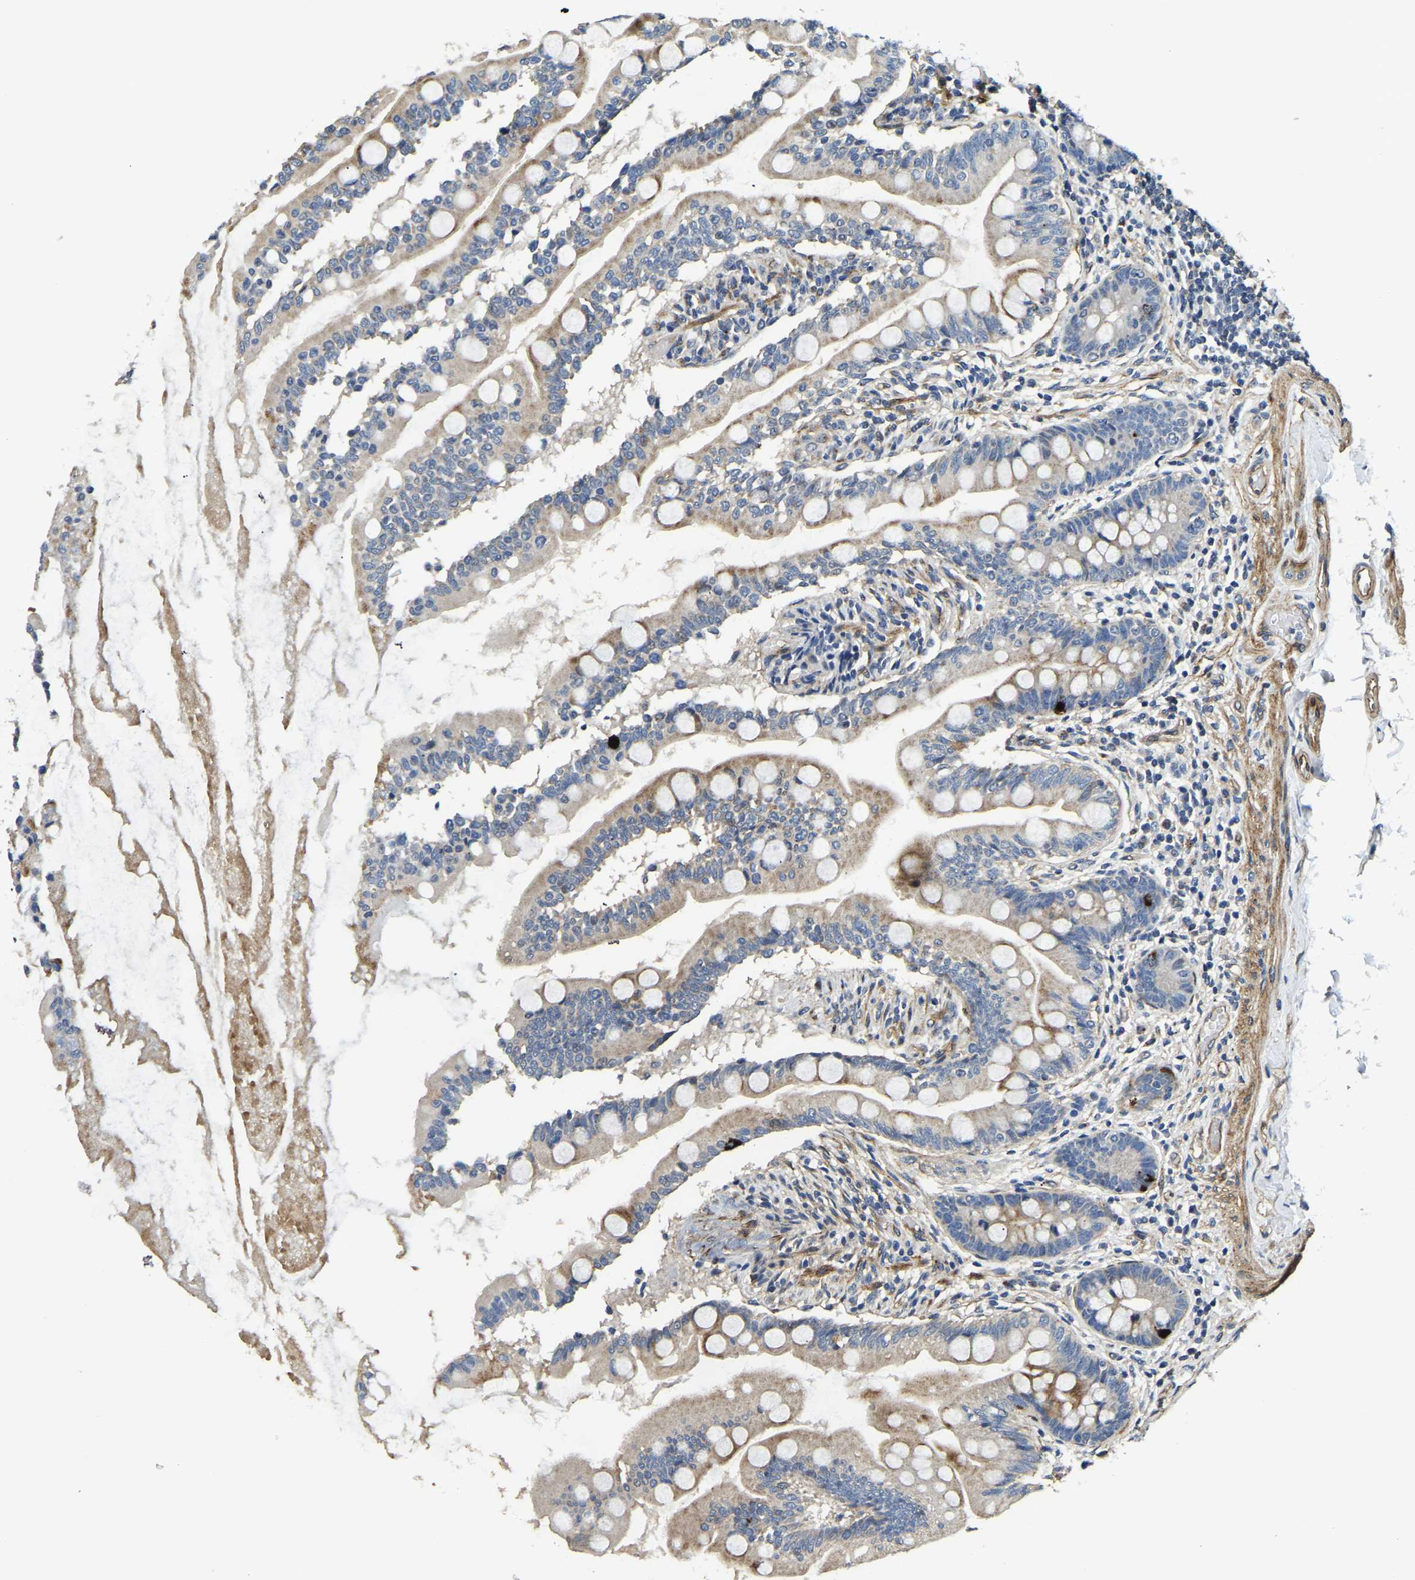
{"staining": {"intensity": "strong", "quantity": "<25%", "location": "cytoplasmic/membranous"}, "tissue": "small intestine", "cell_type": "Glandular cells", "image_type": "normal", "snomed": [{"axis": "morphology", "description": "Normal tissue, NOS"}, {"axis": "topography", "description": "Small intestine"}], "caption": "Protein staining shows strong cytoplasmic/membranous staining in approximately <25% of glandular cells in benign small intestine.", "gene": "RNF39", "patient": {"sex": "female", "age": 56}}